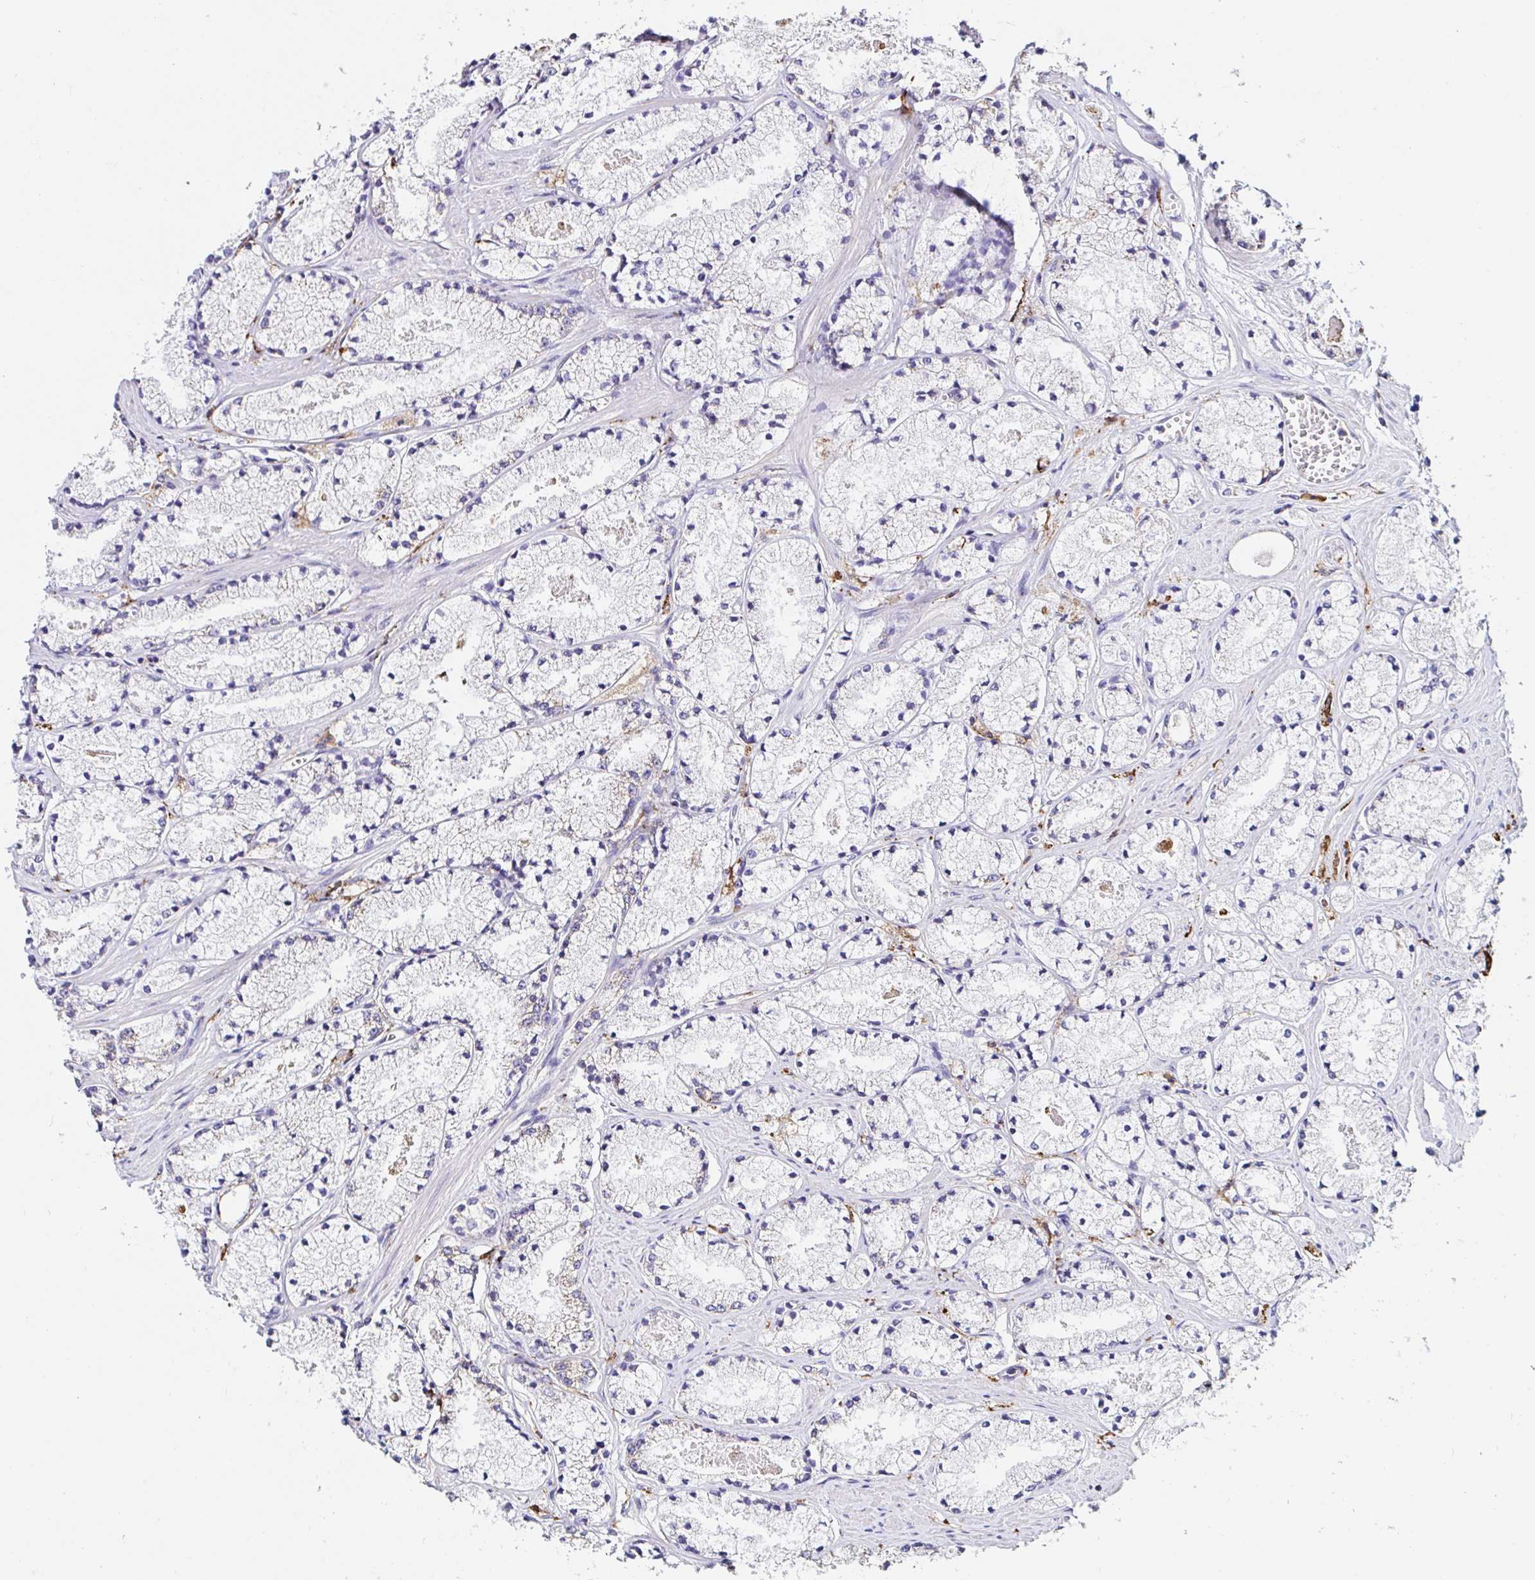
{"staining": {"intensity": "weak", "quantity": "<25%", "location": "cytoplasmic/membranous"}, "tissue": "prostate cancer", "cell_type": "Tumor cells", "image_type": "cancer", "snomed": [{"axis": "morphology", "description": "Adenocarcinoma, High grade"}, {"axis": "topography", "description": "Prostate"}], "caption": "There is no significant staining in tumor cells of prostate cancer.", "gene": "MSR1", "patient": {"sex": "male", "age": 63}}